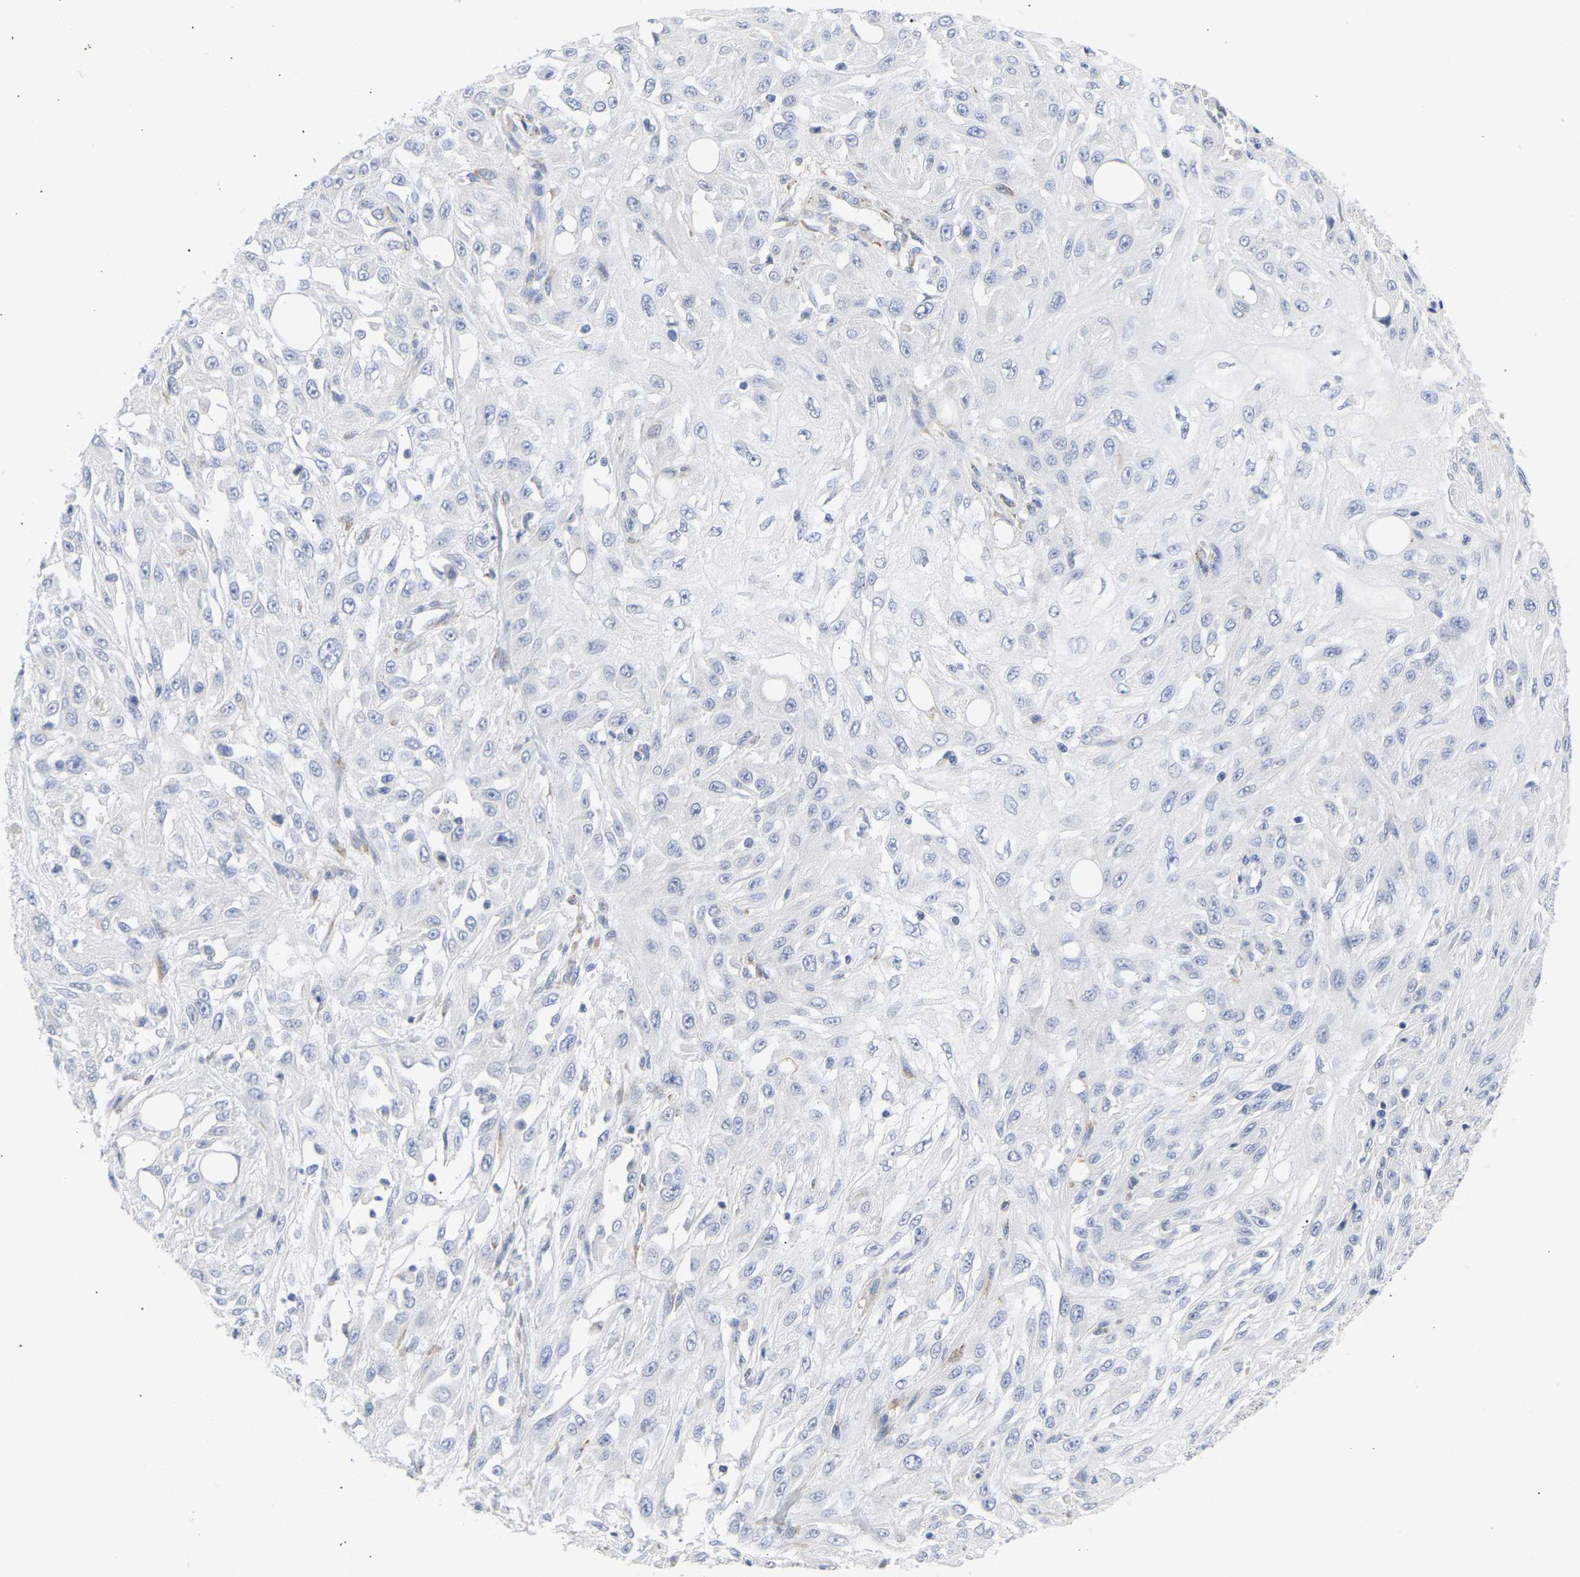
{"staining": {"intensity": "negative", "quantity": "none", "location": "none"}, "tissue": "skin cancer", "cell_type": "Tumor cells", "image_type": "cancer", "snomed": [{"axis": "morphology", "description": "Squamous cell carcinoma, NOS"}, {"axis": "morphology", "description": "Squamous cell carcinoma, metastatic, NOS"}, {"axis": "topography", "description": "Skin"}, {"axis": "topography", "description": "Lymph node"}], "caption": "IHC photomicrograph of skin cancer (metastatic squamous cell carcinoma) stained for a protein (brown), which shows no expression in tumor cells.", "gene": "SELENOM", "patient": {"sex": "male", "age": 75}}